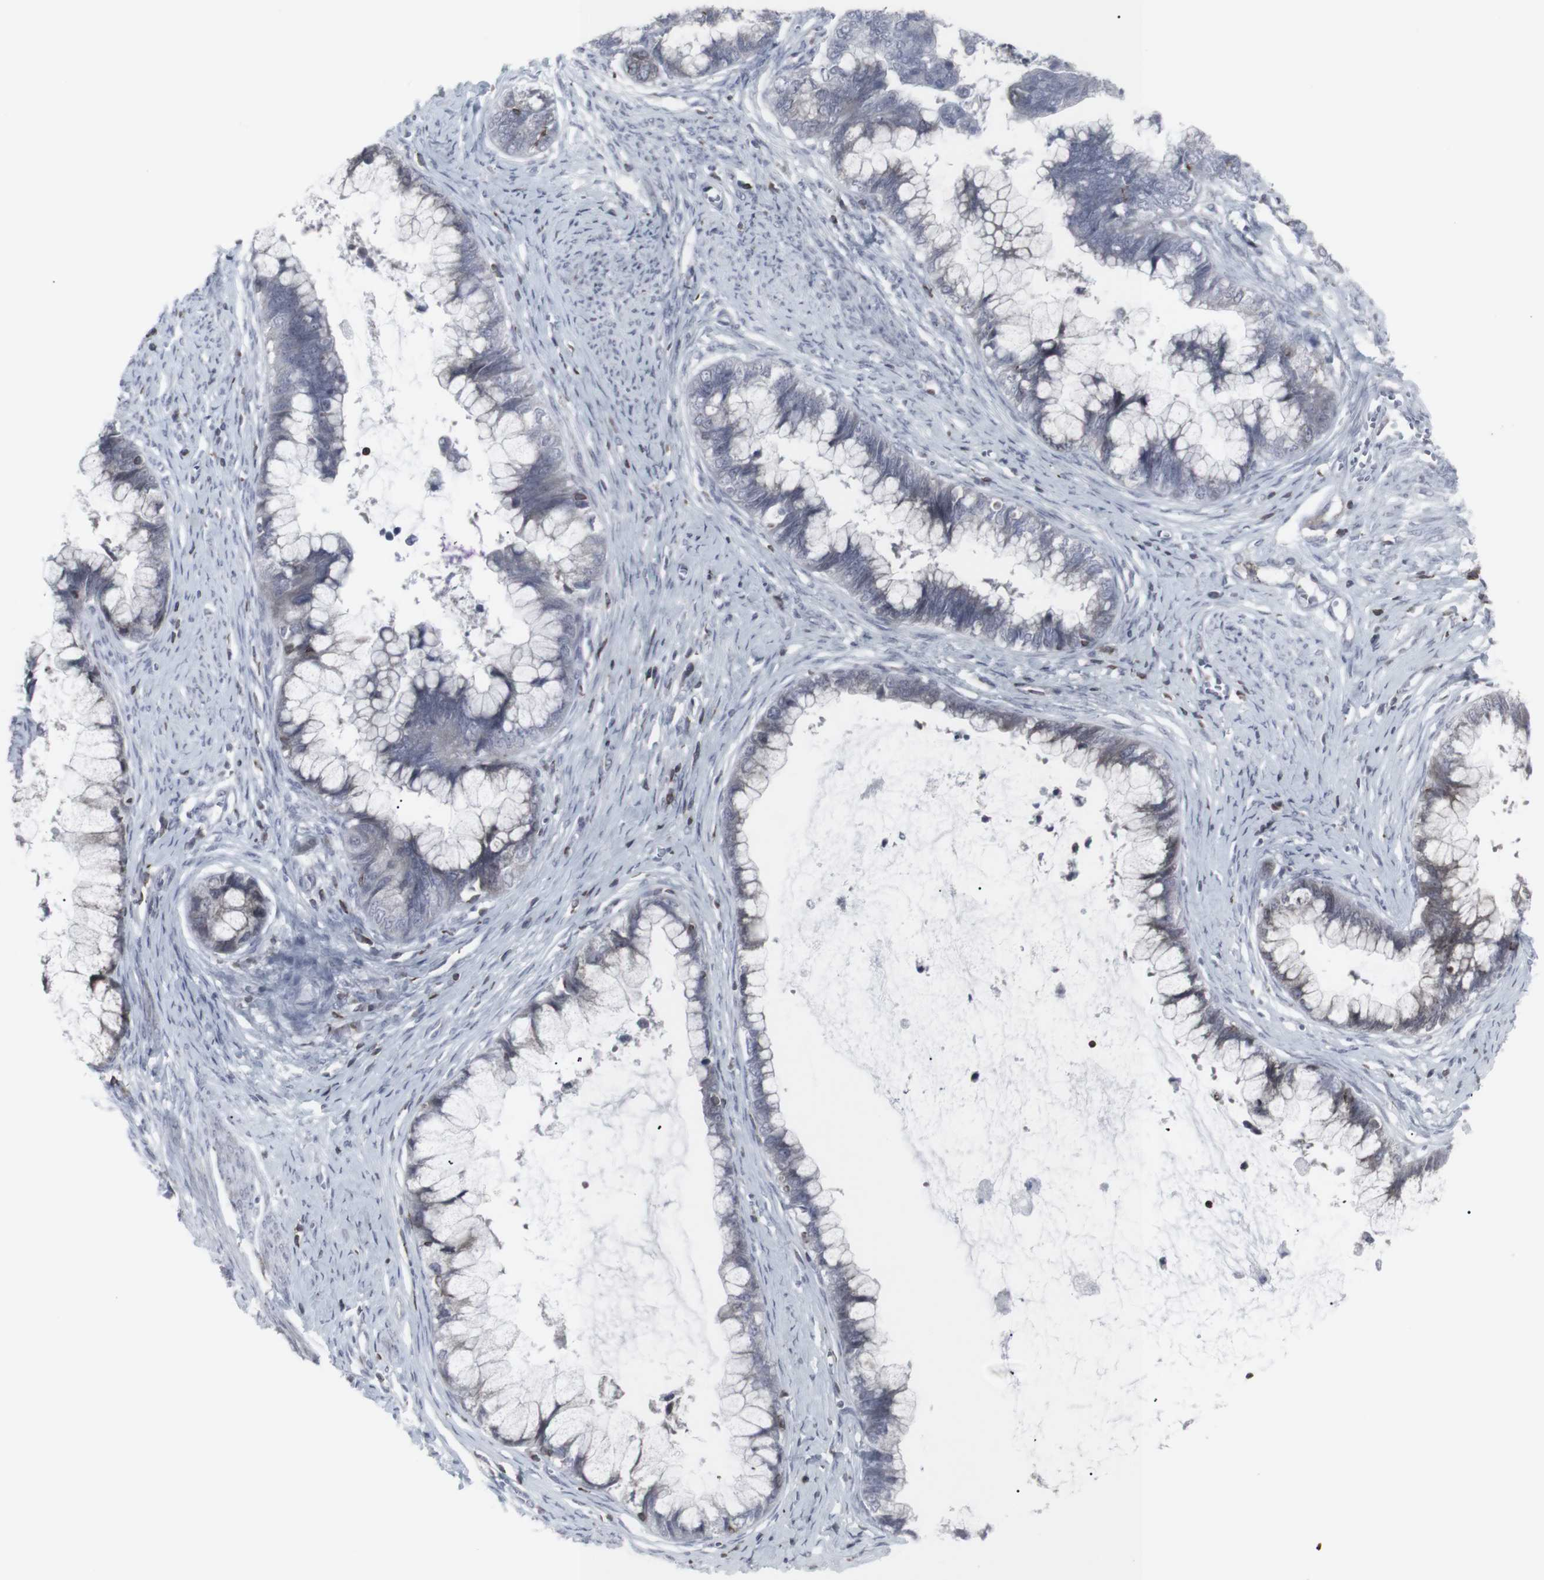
{"staining": {"intensity": "negative", "quantity": "none", "location": "none"}, "tissue": "cervical cancer", "cell_type": "Tumor cells", "image_type": "cancer", "snomed": [{"axis": "morphology", "description": "Adenocarcinoma, NOS"}, {"axis": "topography", "description": "Cervix"}], "caption": "The image displays no staining of tumor cells in cervical cancer.", "gene": "APOBEC2", "patient": {"sex": "female", "age": 44}}